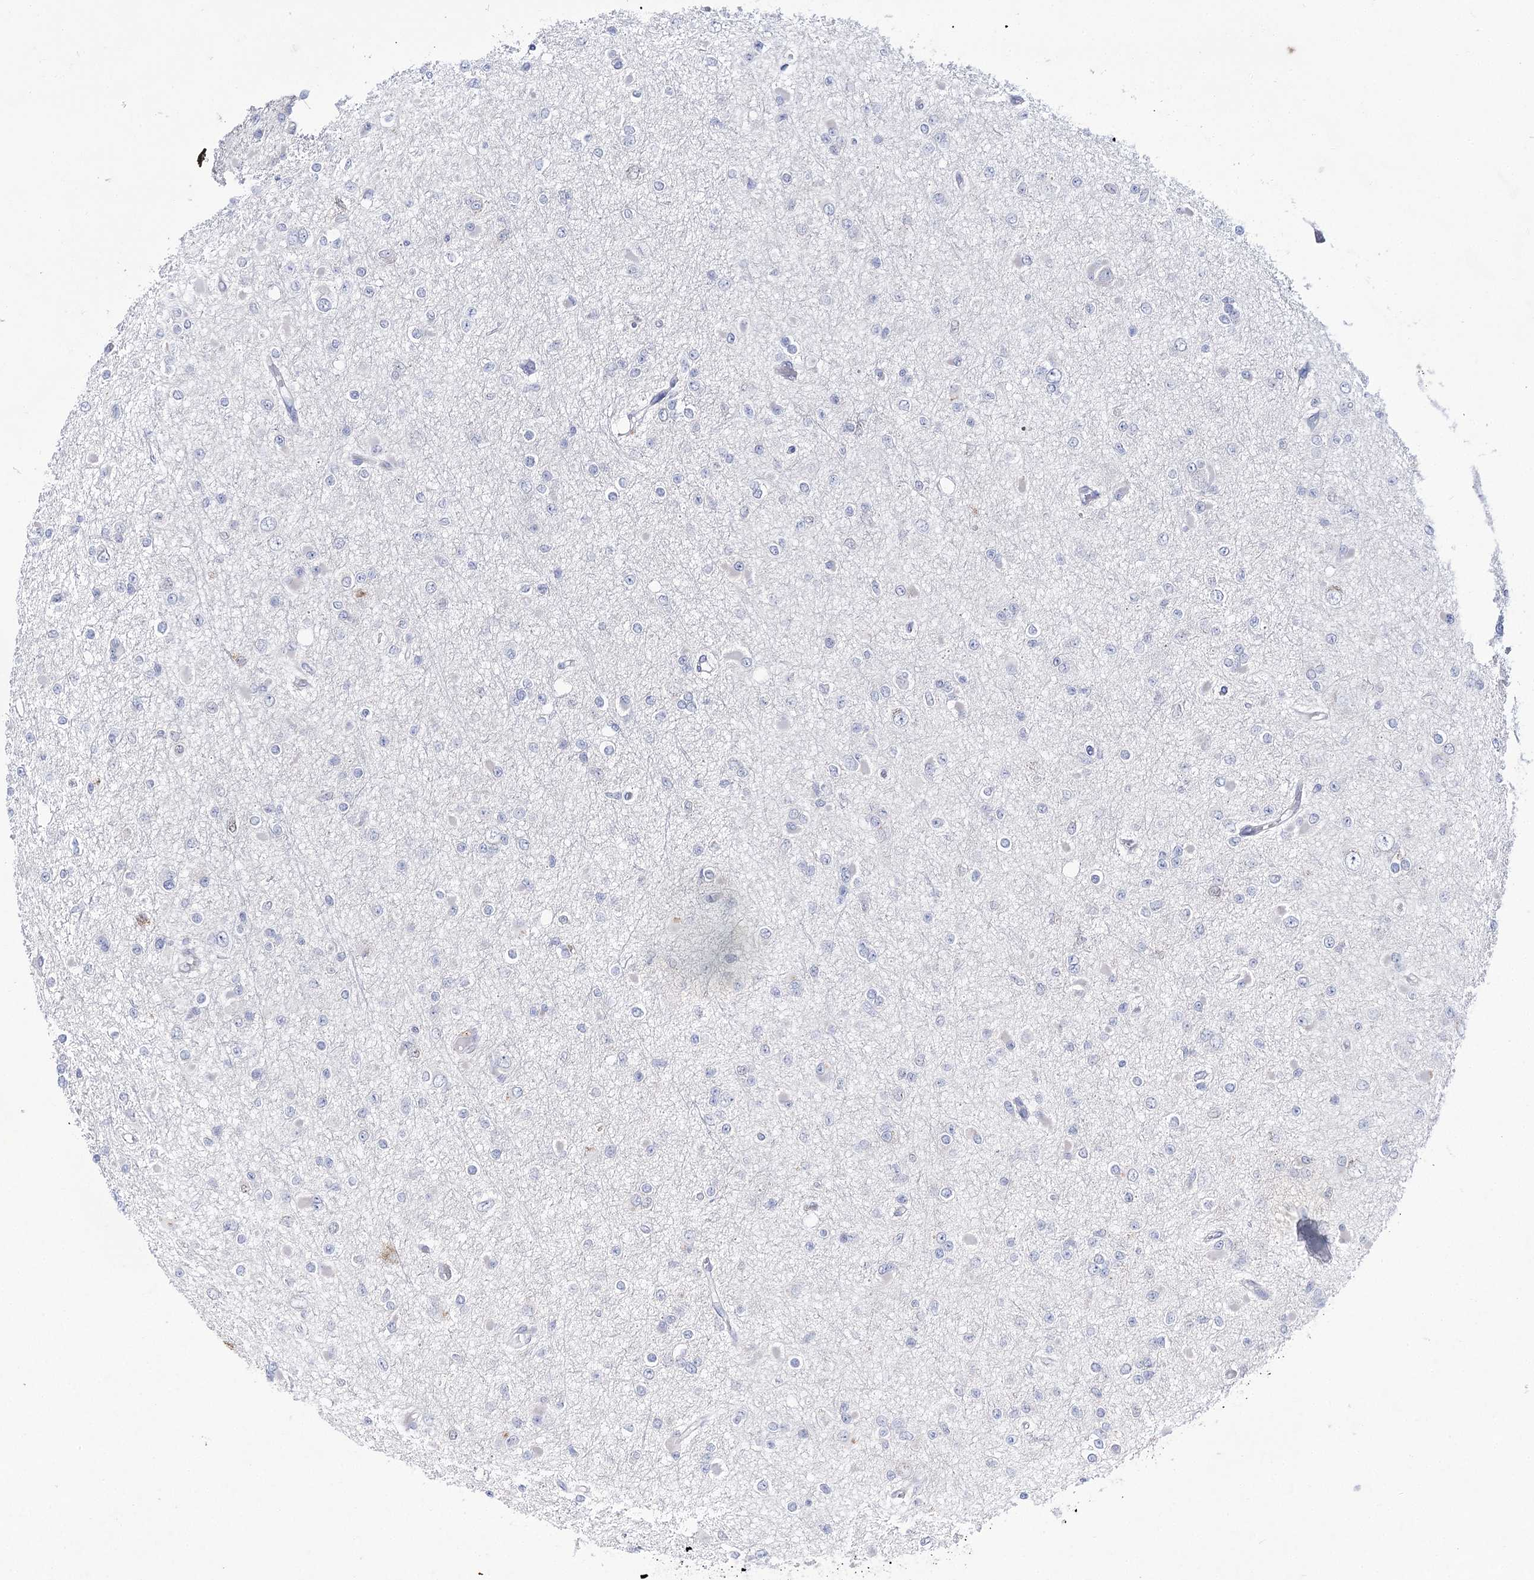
{"staining": {"intensity": "negative", "quantity": "none", "location": "none"}, "tissue": "glioma", "cell_type": "Tumor cells", "image_type": "cancer", "snomed": [{"axis": "morphology", "description": "Glioma, malignant, Low grade"}, {"axis": "topography", "description": "Brain"}], "caption": "Immunohistochemistry (IHC) of glioma exhibits no positivity in tumor cells.", "gene": "UGDH", "patient": {"sex": "female", "age": 22}}